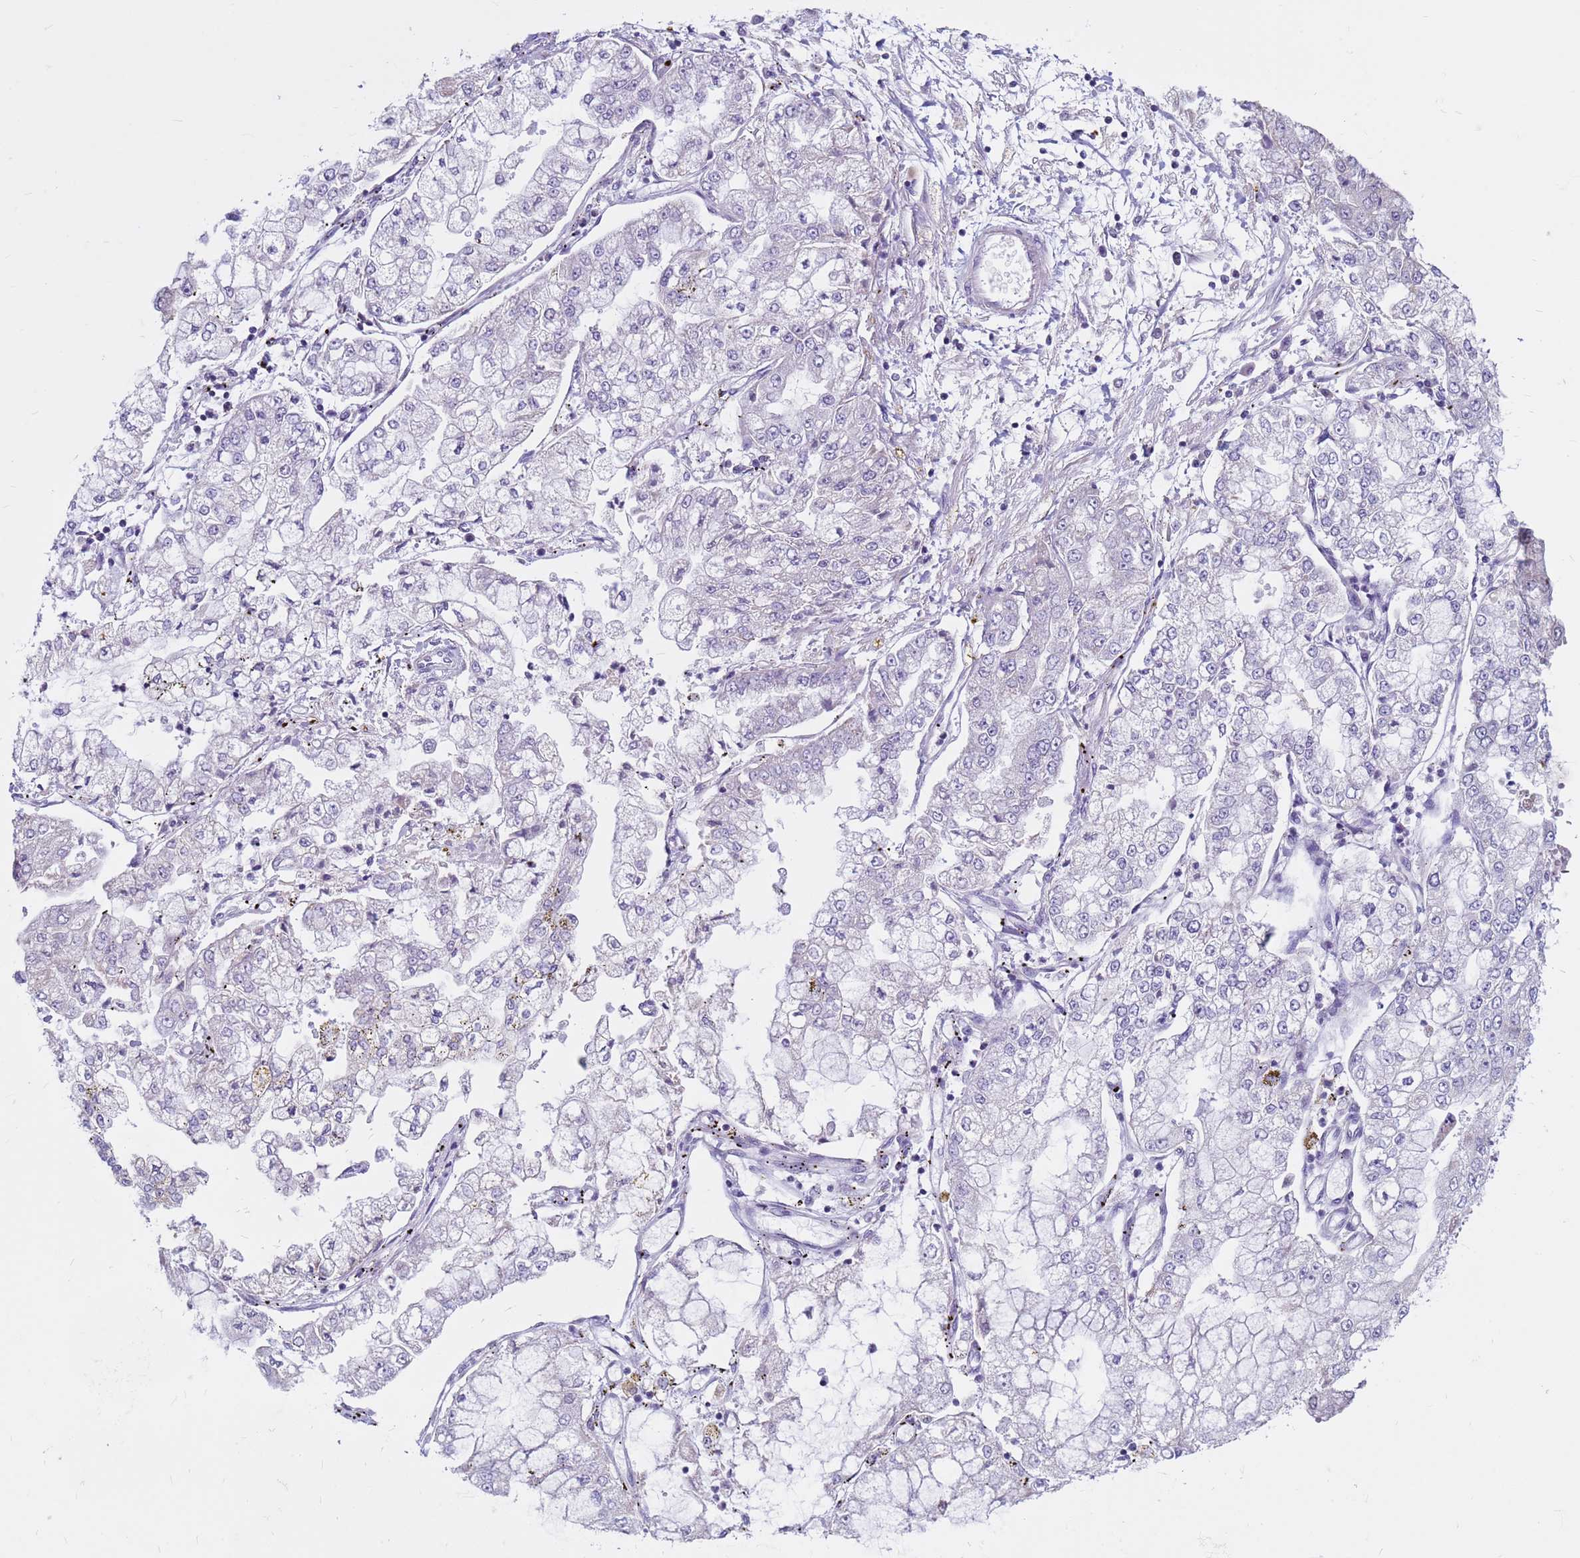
{"staining": {"intensity": "negative", "quantity": "none", "location": "none"}, "tissue": "stomach cancer", "cell_type": "Tumor cells", "image_type": "cancer", "snomed": [{"axis": "morphology", "description": "Adenocarcinoma, NOS"}, {"axis": "topography", "description": "Stomach"}], "caption": "Protein analysis of stomach cancer shows no significant staining in tumor cells. Nuclei are stained in blue.", "gene": "CDK2AP2", "patient": {"sex": "male", "age": 76}}